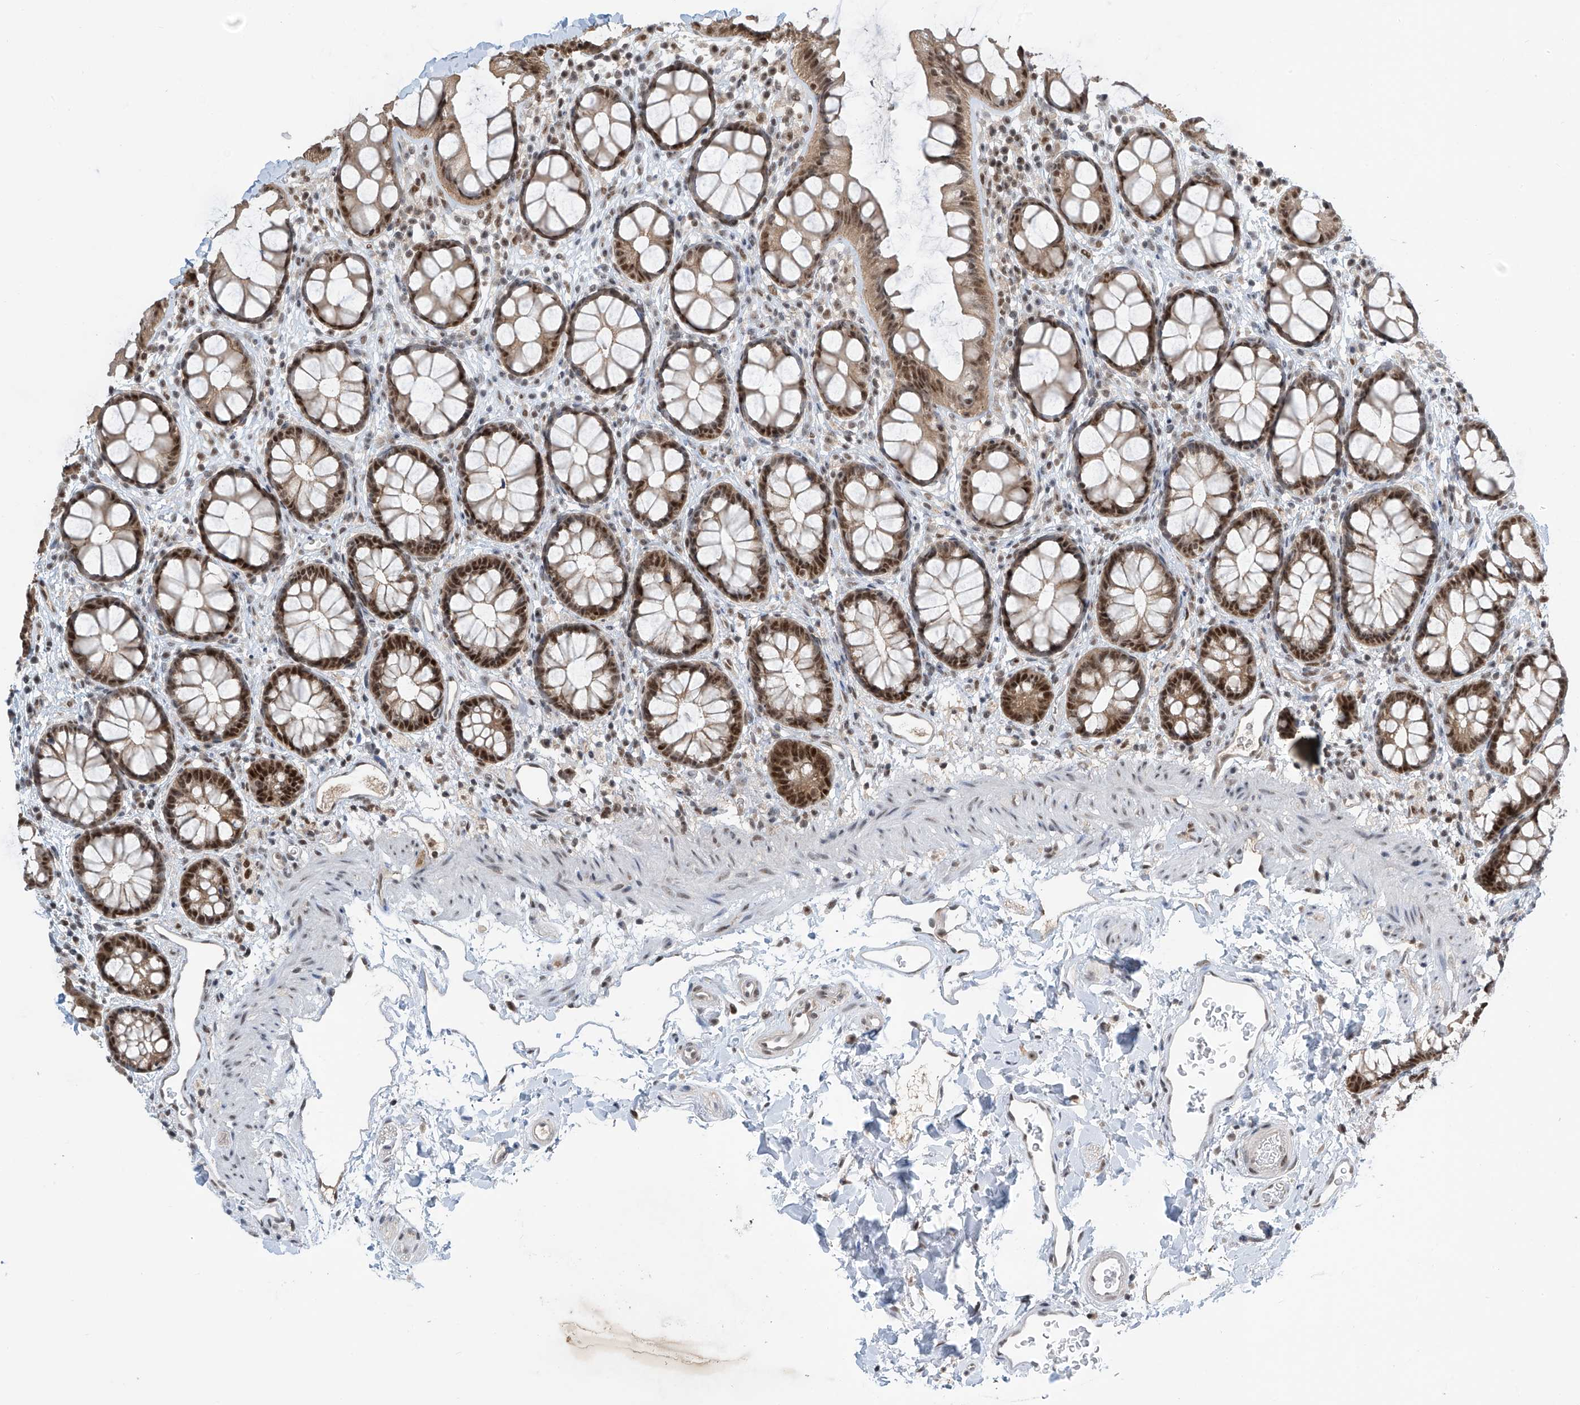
{"staining": {"intensity": "strong", "quantity": ">75%", "location": "nuclear"}, "tissue": "rectum", "cell_type": "Glandular cells", "image_type": "normal", "snomed": [{"axis": "morphology", "description": "Normal tissue, NOS"}, {"axis": "topography", "description": "Rectum"}], "caption": "Protein staining of benign rectum shows strong nuclear staining in approximately >75% of glandular cells.", "gene": "RPAIN", "patient": {"sex": "female", "age": 65}}